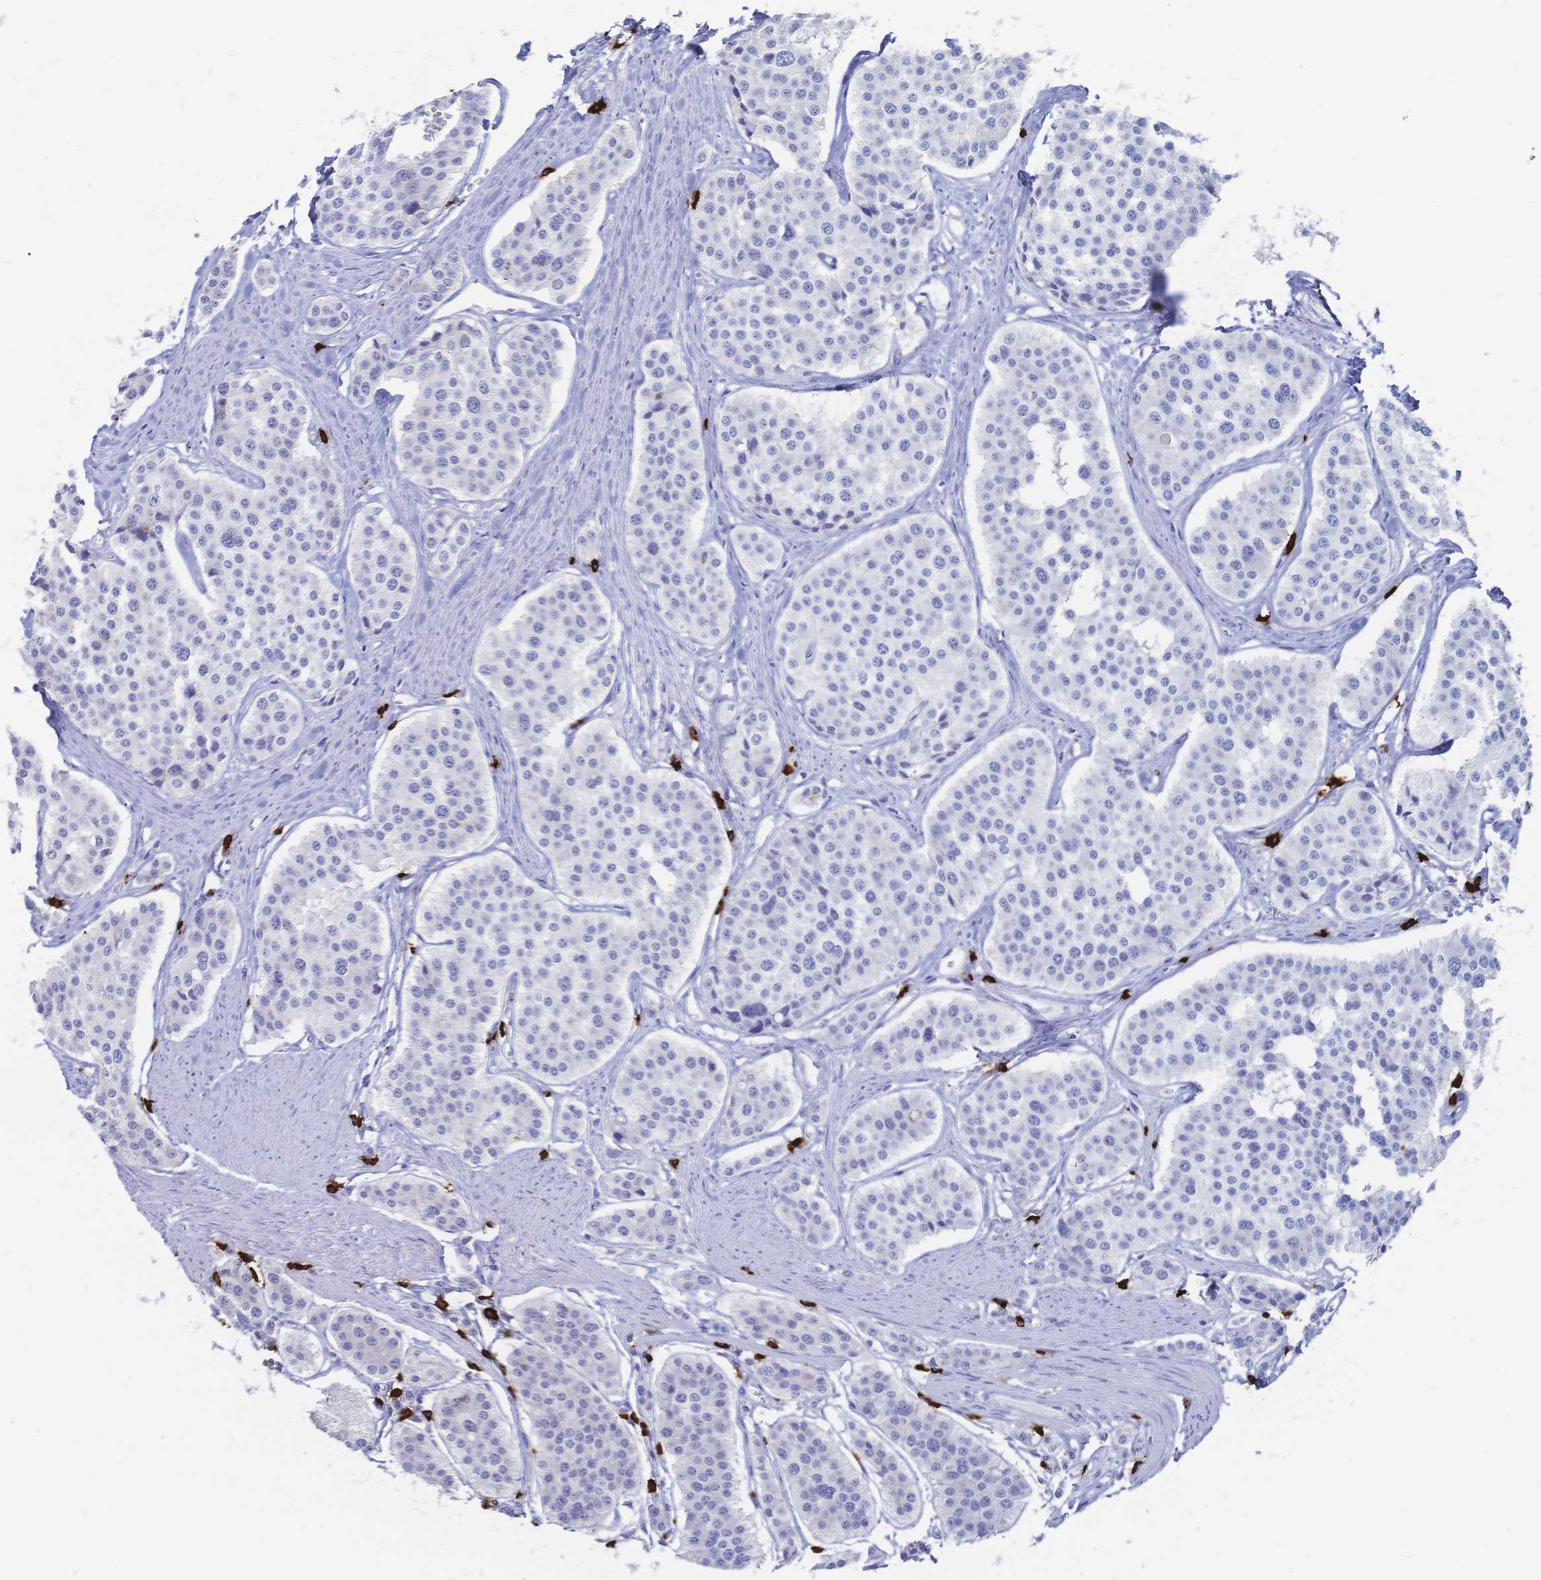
{"staining": {"intensity": "negative", "quantity": "none", "location": "none"}, "tissue": "carcinoid", "cell_type": "Tumor cells", "image_type": "cancer", "snomed": [{"axis": "morphology", "description": "Carcinoid, malignant, NOS"}, {"axis": "topography", "description": "Small intestine"}], "caption": "A photomicrograph of human carcinoid is negative for staining in tumor cells.", "gene": "IL2RB", "patient": {"sex": "male", "age": 60}}